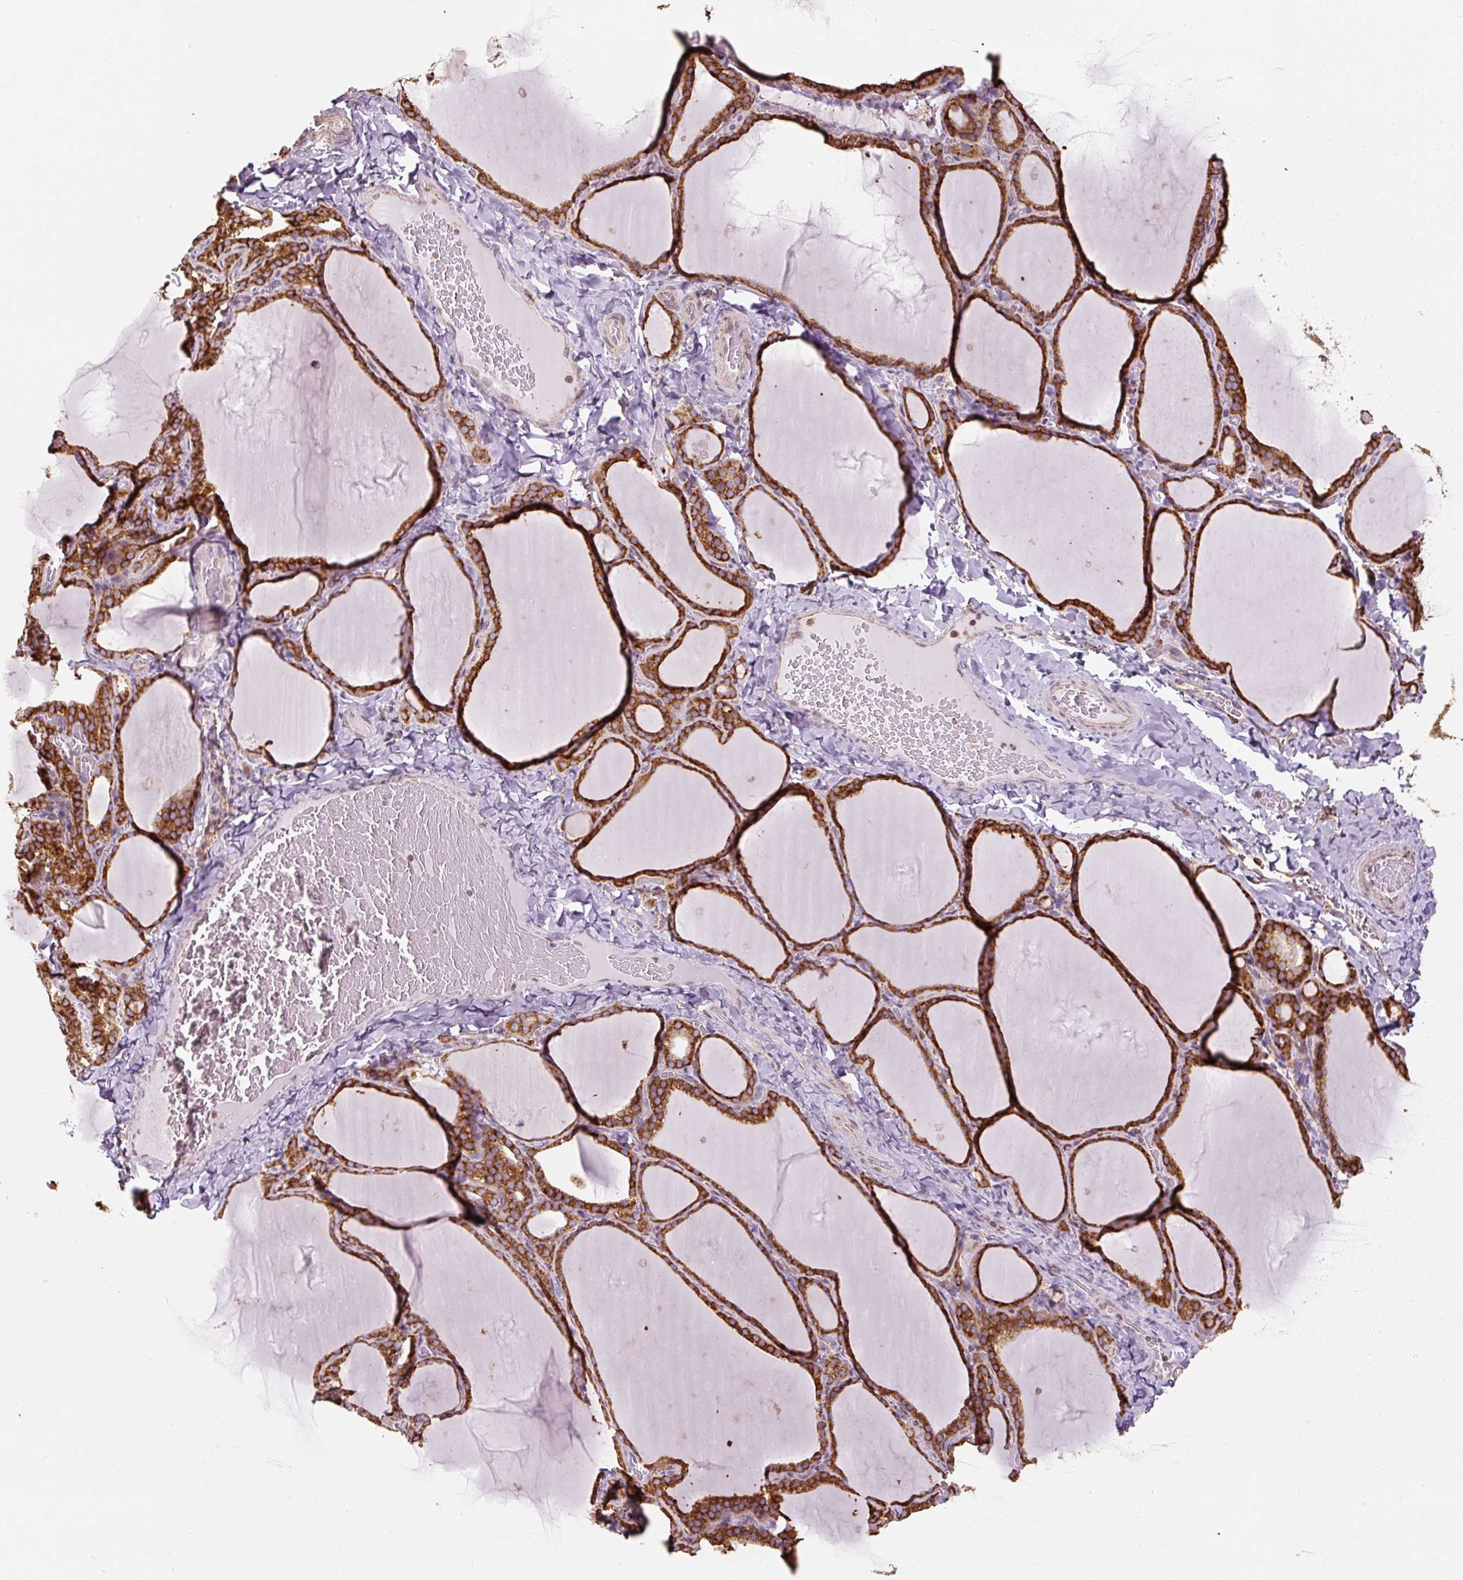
{"staining": {"intensity": "strong", "quantity": ">75%", "location": "cytoplasmic/membranous"}, "tissue": "thyroid gland", "cell_type": "Glandular cells", "image_type": "normal", "snomed": [{"axis": "morphology", "description": "Normal tissue, NOS"}, {"axis": "topography", "description": "Thyroid gland"}], "caption": "IHC staining of unremarkable thyroid gland, which demonstrates high levels of strong cytoplasmic/membranous staining in about >75% of glandular cells indicating strong cytoplasmic/membranous protein staining. The staining was performed using DAB (brown) for protein detection and nuclei were counterstained in hematoxylin (blue).", "gene": "PRKCSH", "patient": {"sex": "female", "age": 22}}